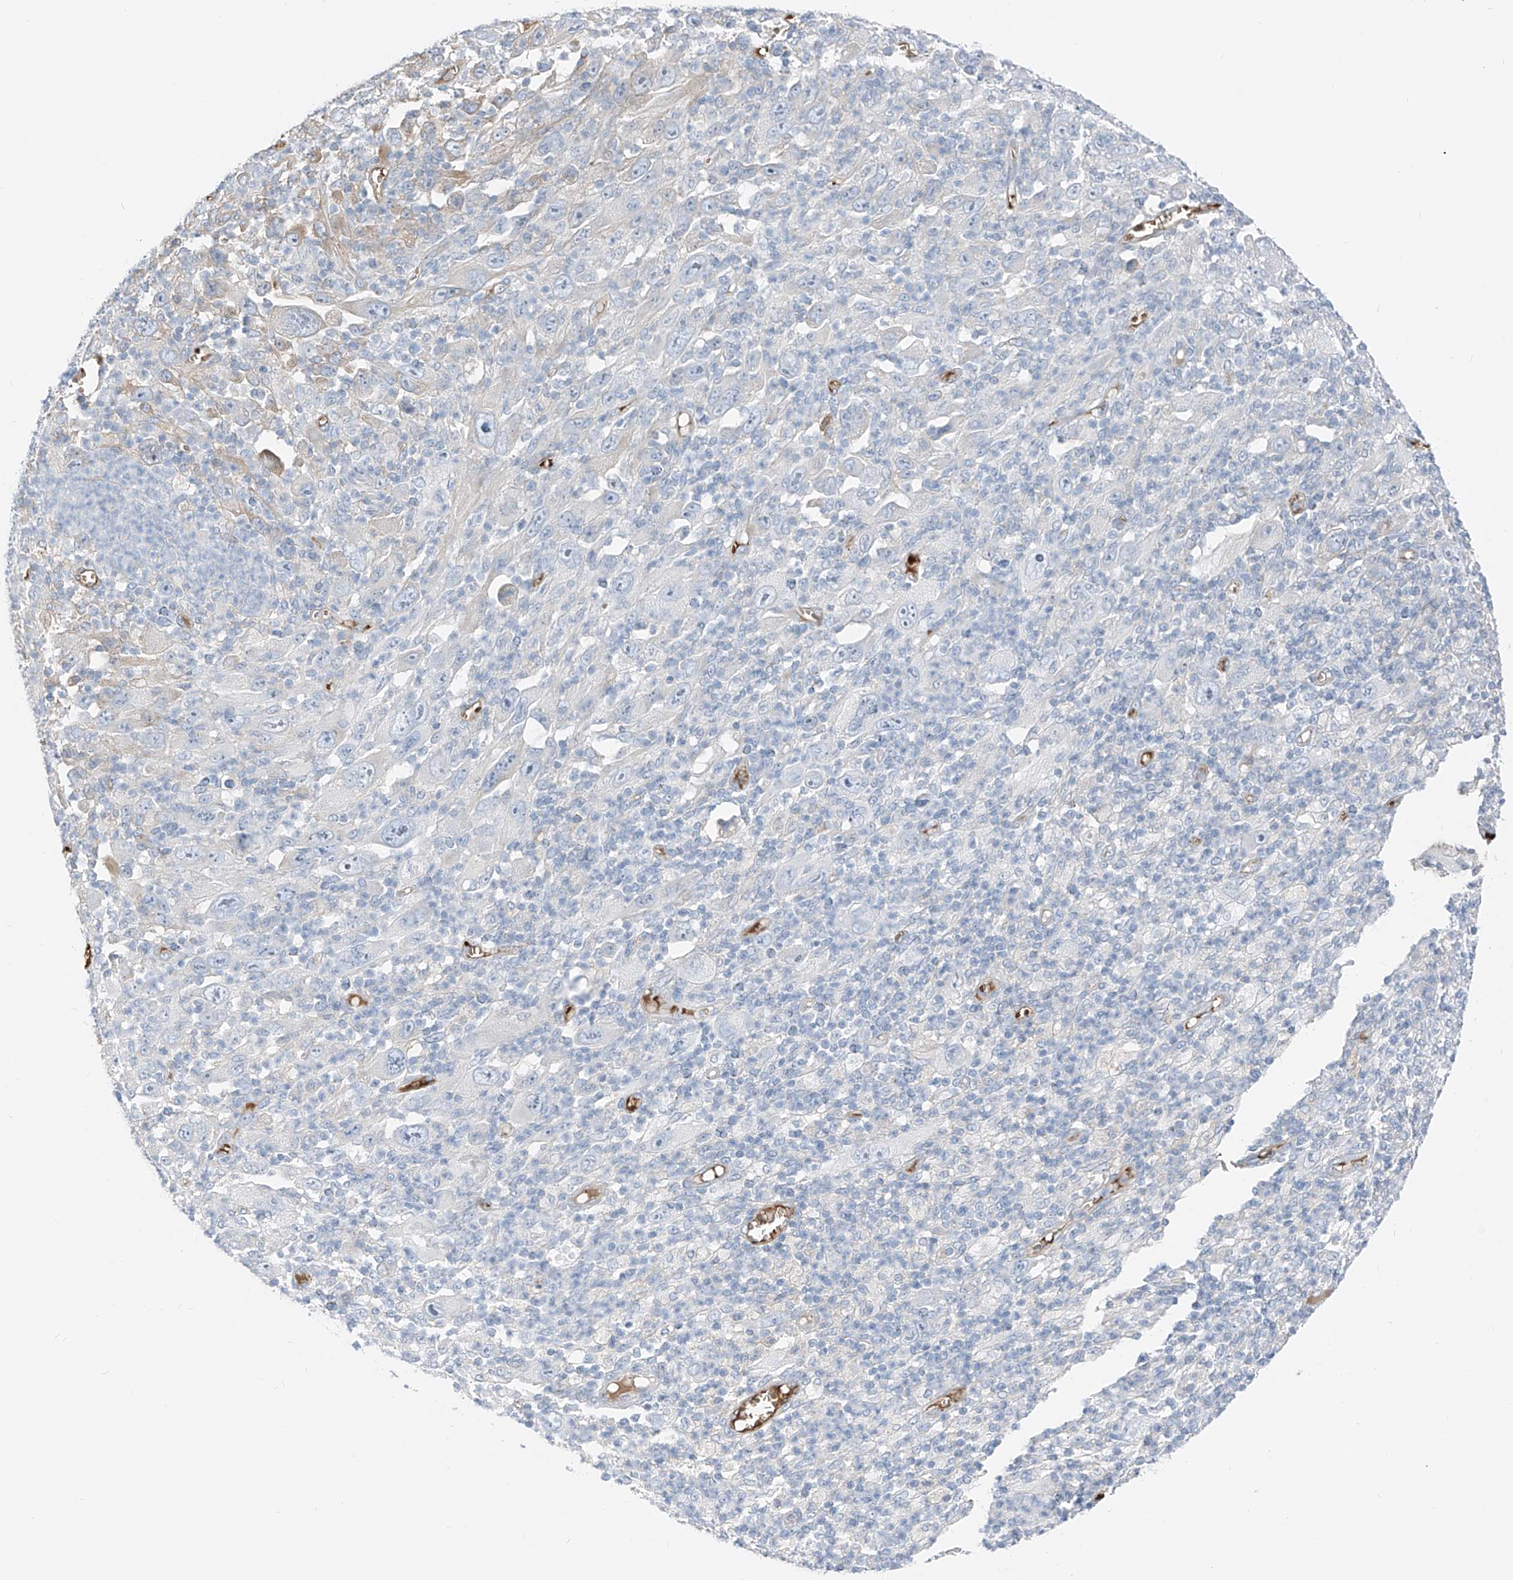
{"staining": {"intensity": "negative", "quantity": "none", "location": "none"}, "tissue": "melanoma", "cell_type": "Tumor cells", "image_type": "cancer", "snomed": [{"axis": "morphology", "description": "Malignant melanoma, Metastatic site"}, {"axis": "topography", "description": "Skin"}], "caption": "IHC of human malignant melanoma (metastatic site) shows no positivity in tumor cells. (Stains: DAB IHC with hematoxylin counter stain, Microscopy: brightfield microscopy at high magnification).", "gene": "PRSS23", "patient": {"sex": "female", "age": 56}}